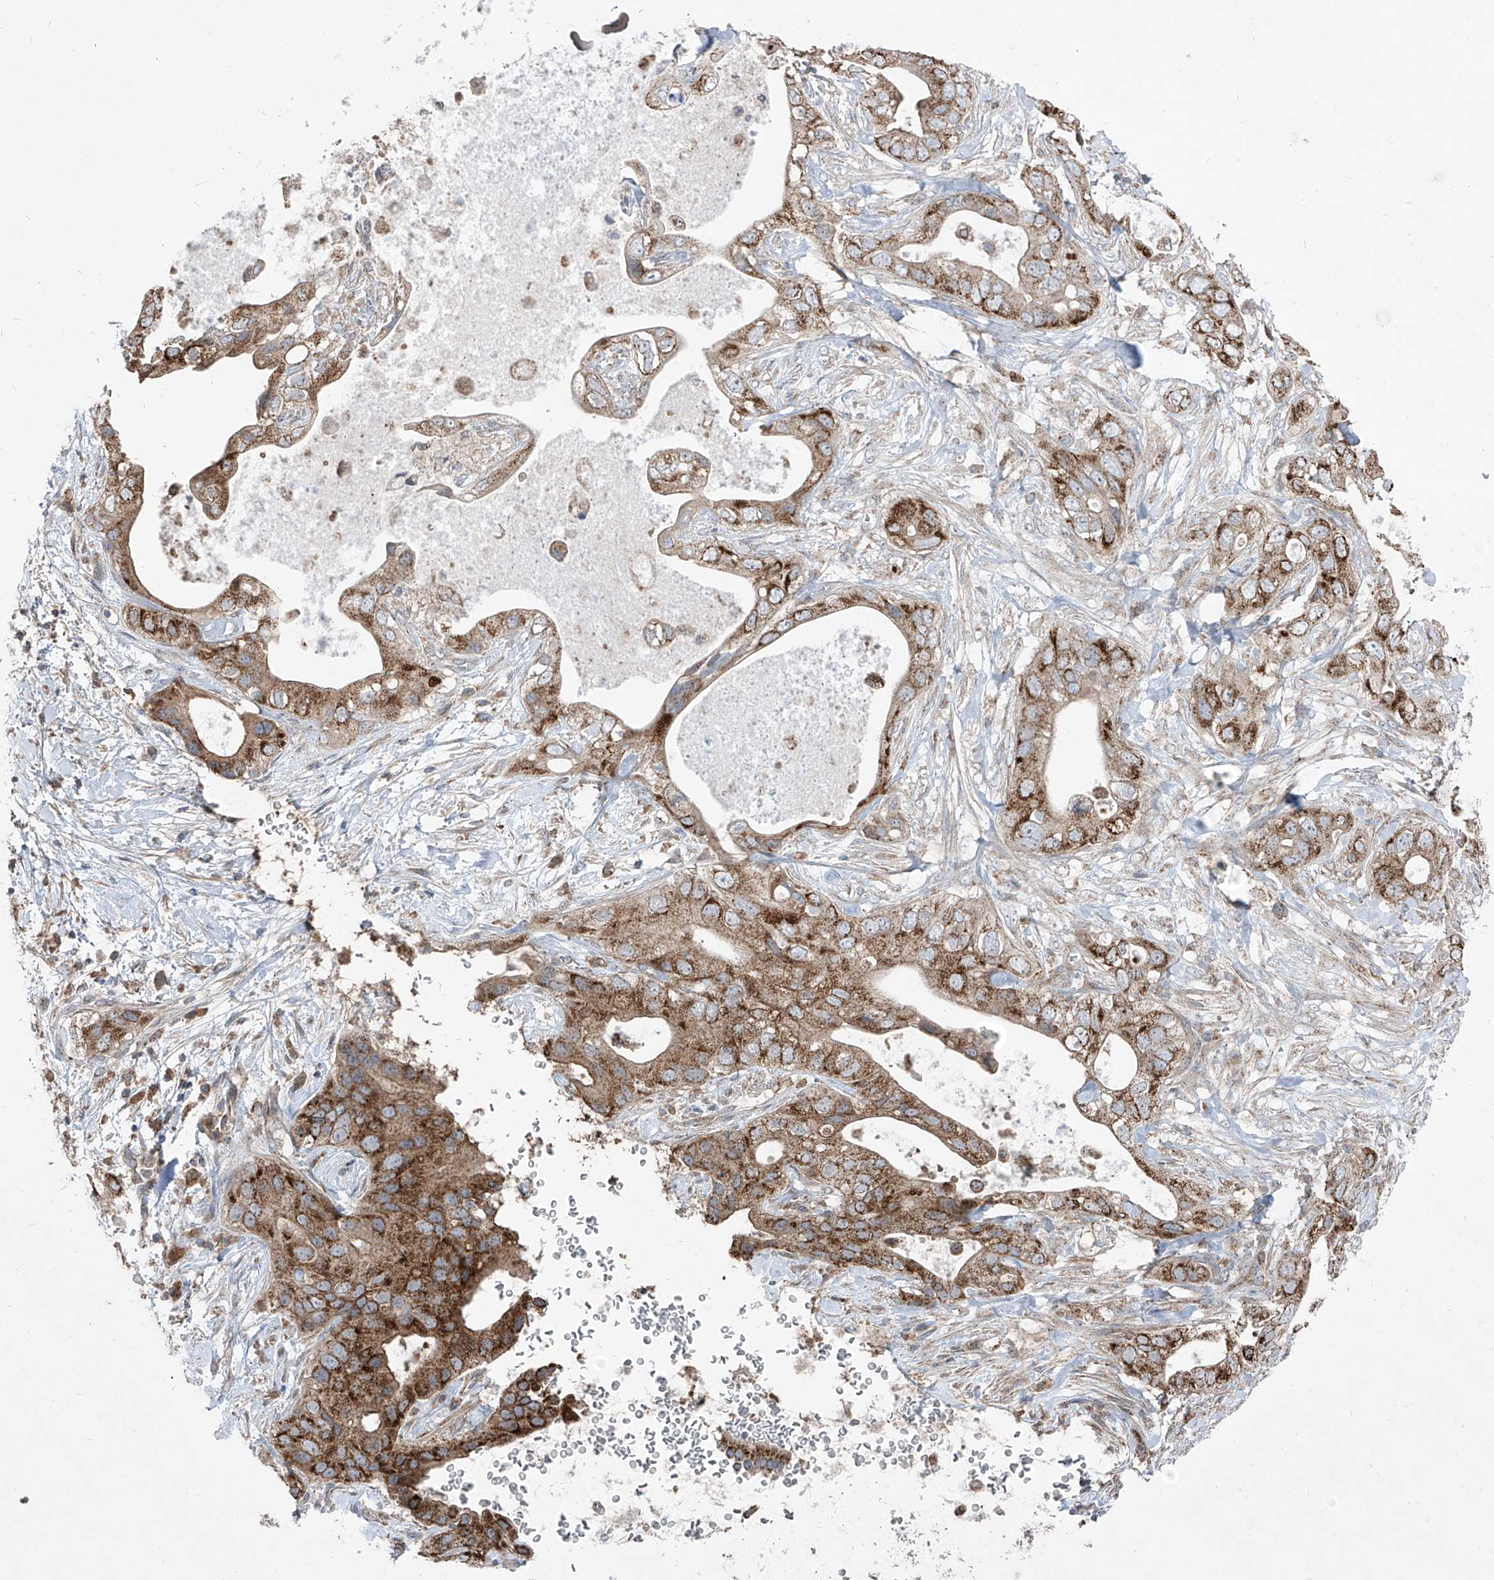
{"staining": {"intensity": "strong", "quantity": ">75%", "location": "cytoplasmic/membranous"}, "tissue": "pancreatic cancer", "cell_type": "Tumor cells", "image_type": "cancer", "snomed": [{"axis": "morphology", "description": "Adenocarcinoma, NOS"}, {"axis": "topography", "description": "Pancreas"}], "caption": "This is an image of immunohistochemistry staining of pancreatic adenocarcinoma, which shows strong positivity in the cytoplasmic/membranous of tumor cells.", "gene": "ABCD3", "patient": {"sex": "female", "age": 78}}